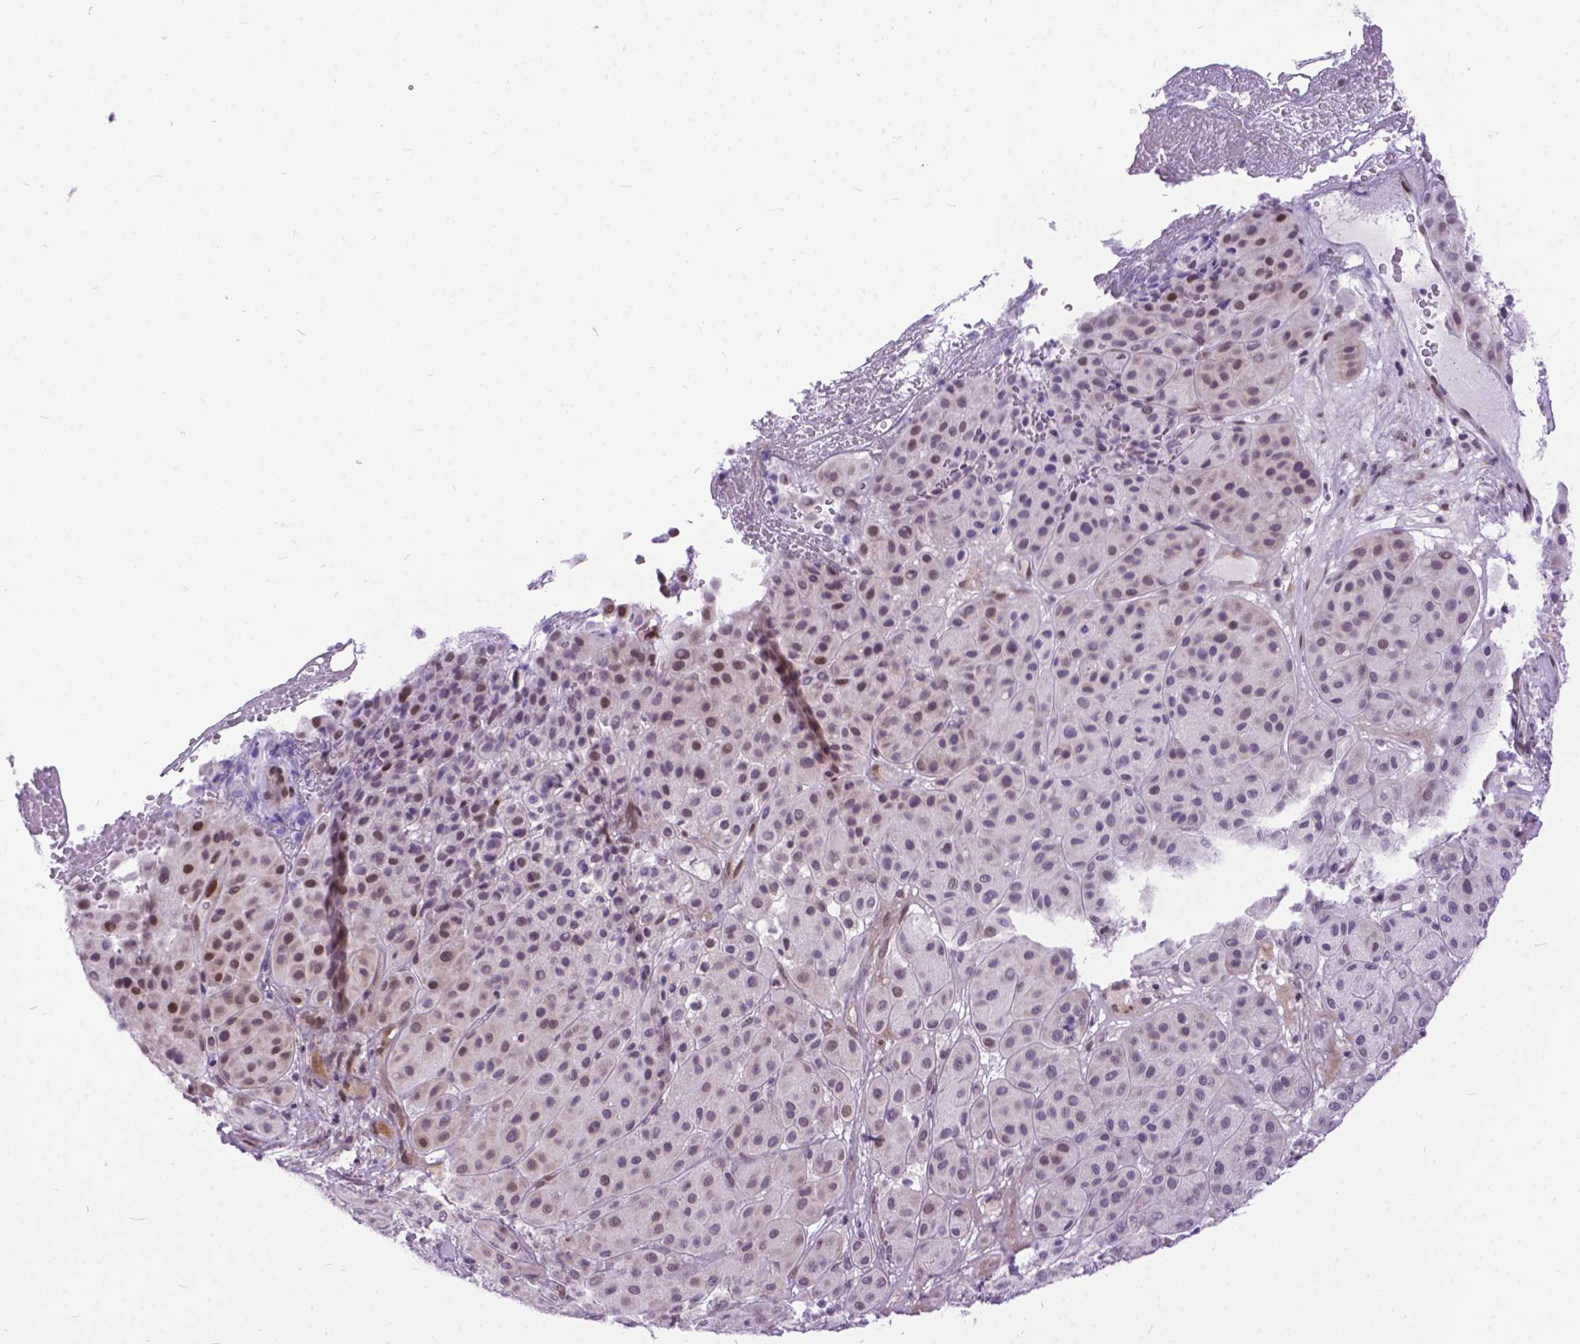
{"staining": {"intensity": "weak", "quantity": "25%-75%", "location": "nuclear"}, "tissue": "melanoma", "cell_type": "Tumor cells", "image_type": "cancer", "snomed": [{"axis": "morphology", "description": "Malignant melanoma, Metastatic site"}, {"axis": "topography", "description": "Smooth muscle"}], "caption": "Melanoma tissue shows weak nuclear positivity in approximately 25%-75% of tumor cells, visualized by immunohistochemistry.", "gene": "FAM124B", "patient": {"sex": "male", "age": 41}}